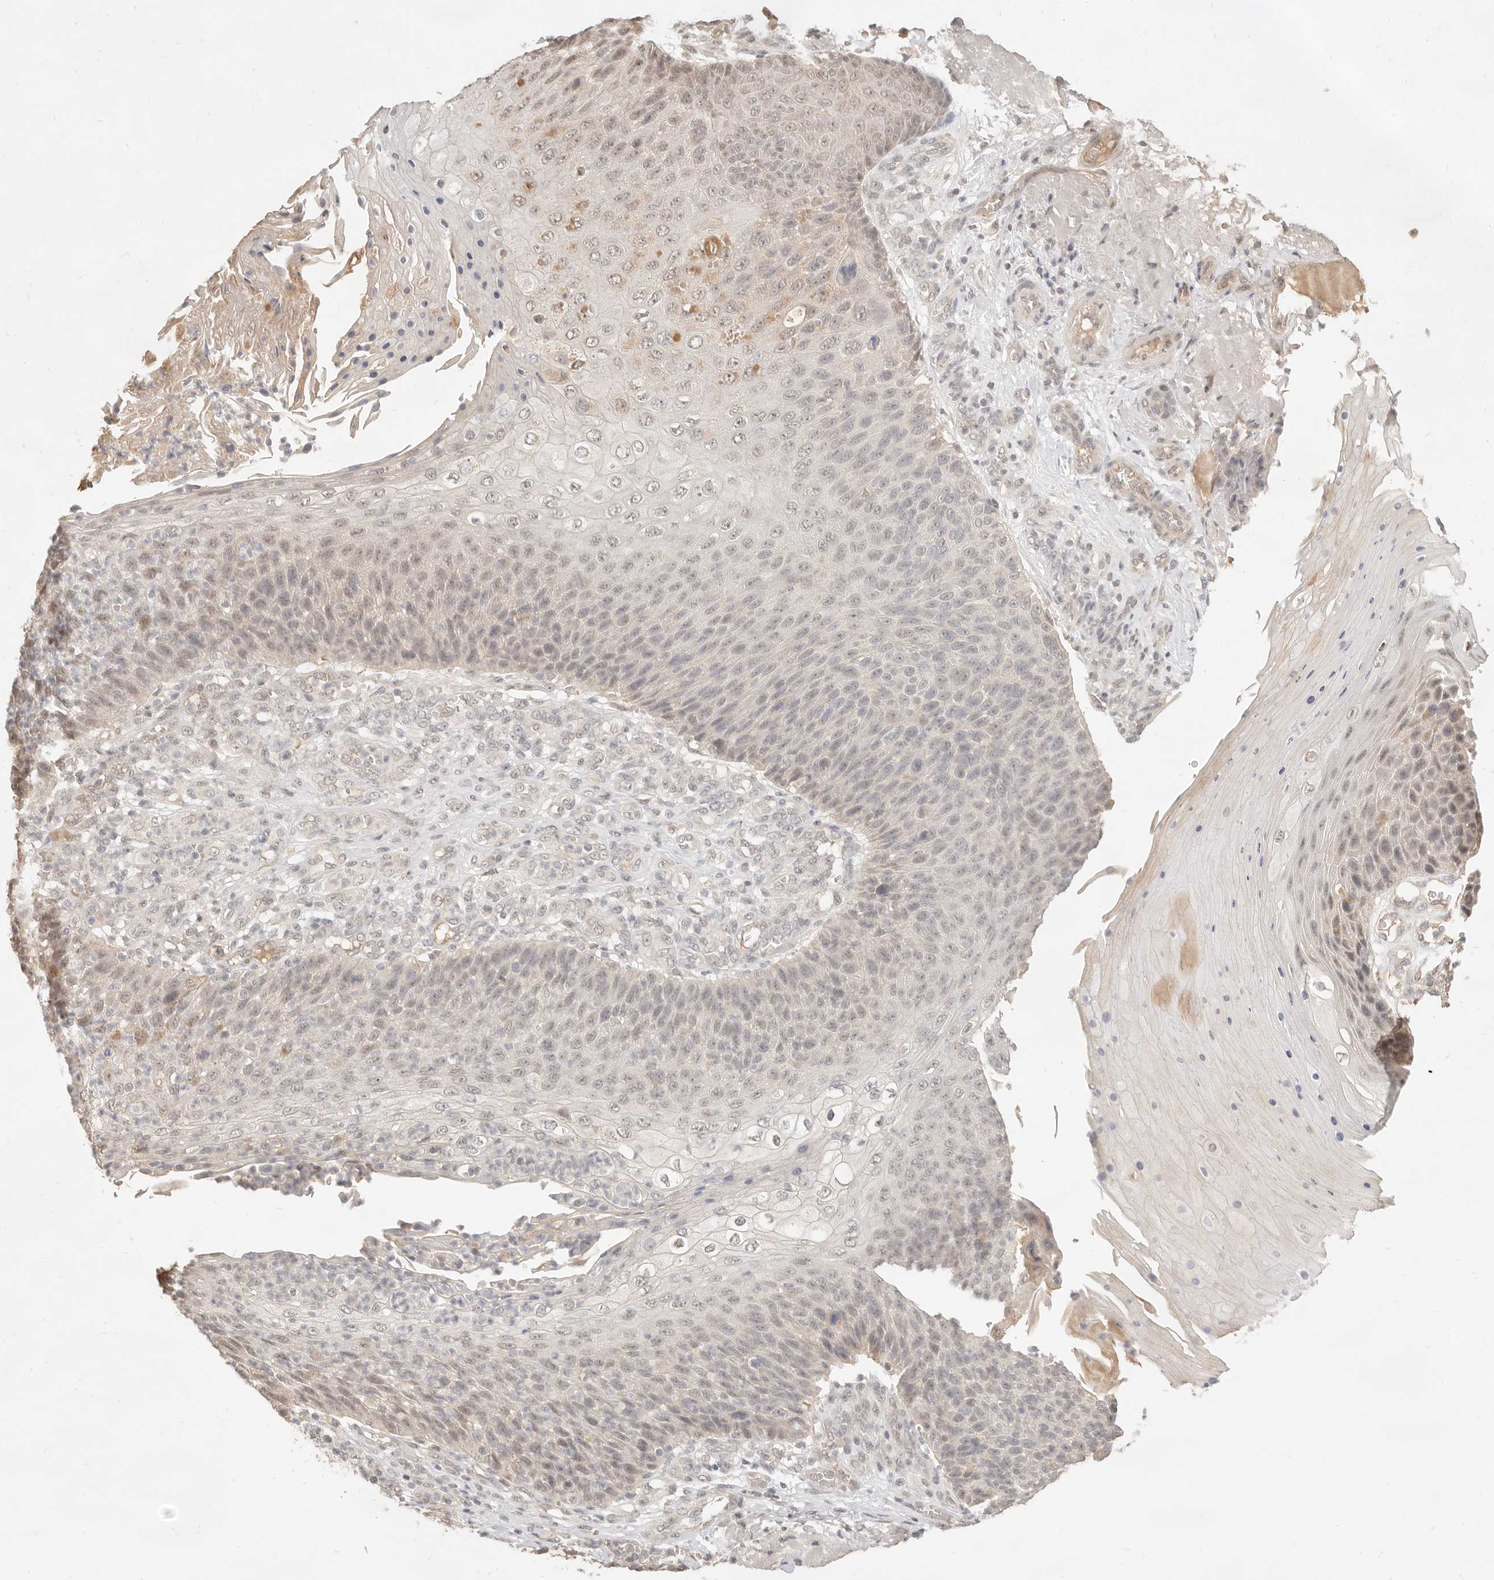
{"staining": {"intensity": "weak", "quantity": ">75%", "location": "nuclear"}, "tissue": "skin cancer", "cell_type": "Tumor cells", "image_type": "cancer", "snomed": [{"axis": "morphology", "description": "Squamous cell carcinoma, NOS"}, {"axis": "topography", "description": "Skin"}], "caption": "A brown stain highlights weak nuclear staining of a protein in skin cancer (squamous cell carcinoma) tumor cells.", "gene": "MEP1A", "patient": {"sex": "female", "age": 88}}